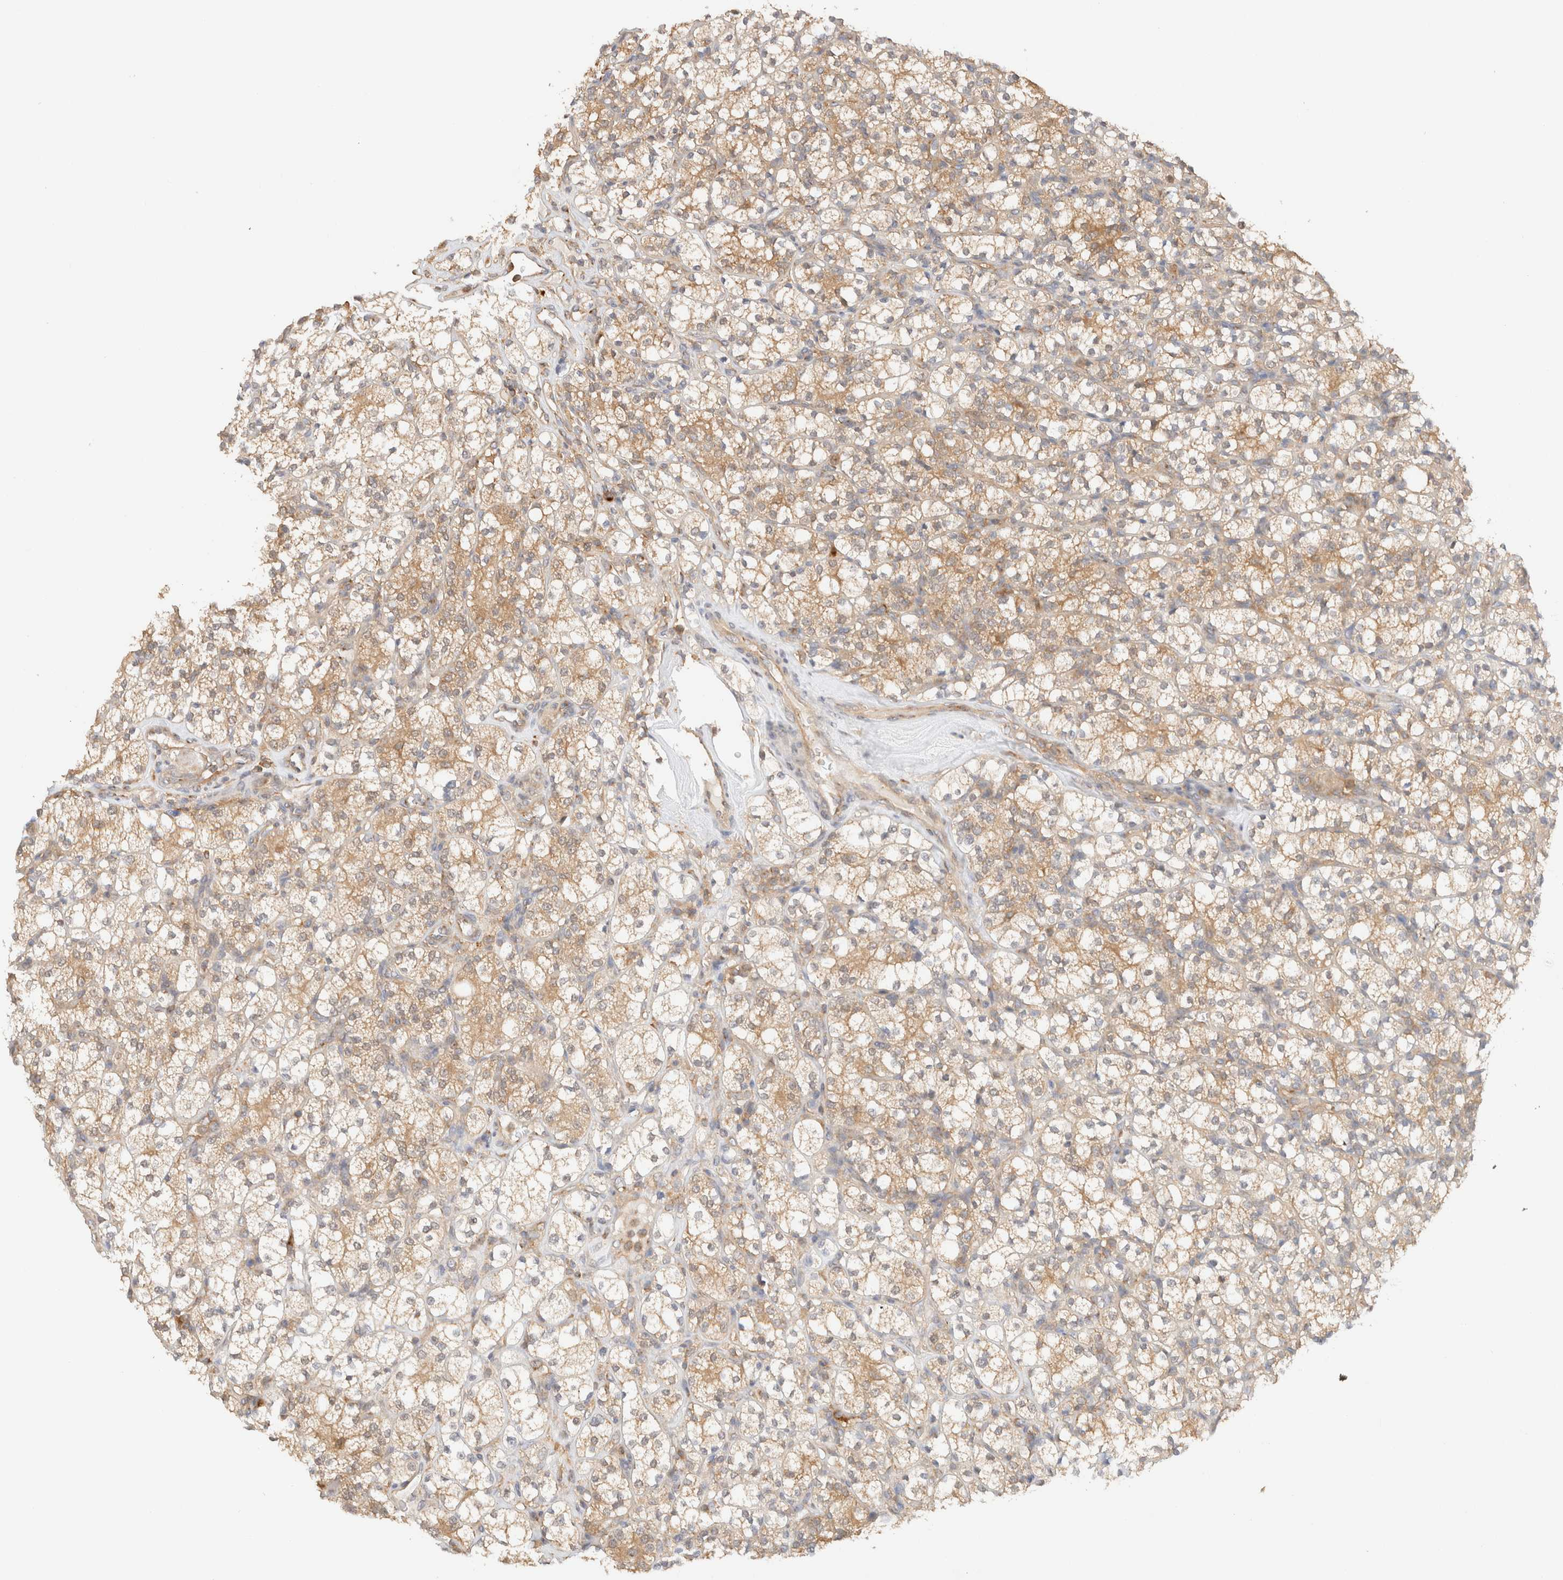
{"staining": {"intensity": "moderate", "quantity": ">75%", "location": "cytoplasmic/membranous"}, "tissue": "renal cancer", "cell_type": "Tumor cells", "image_type": "cancer", "snomed": [{"axis": "morphology", "description": "Adenocarcinoma, NOS"}, {"axis": "topography", "description": "Kidney"}], "caption": "DAB (3,3'-diaminobenzidine) immunohistochemical staining of human renal adenocarcinoma displays moderate cytoplasmic/membranous protein staining in approximately >75% of tumor cells. The protein is stained brown, and the nuclei are stained in blue (DAB (3,3'-diaminobenzidine) IHC with brightfield microscopy, high magnification).", "gene": "RABEP1", "patient": {"sex": "male", "age": 77}}